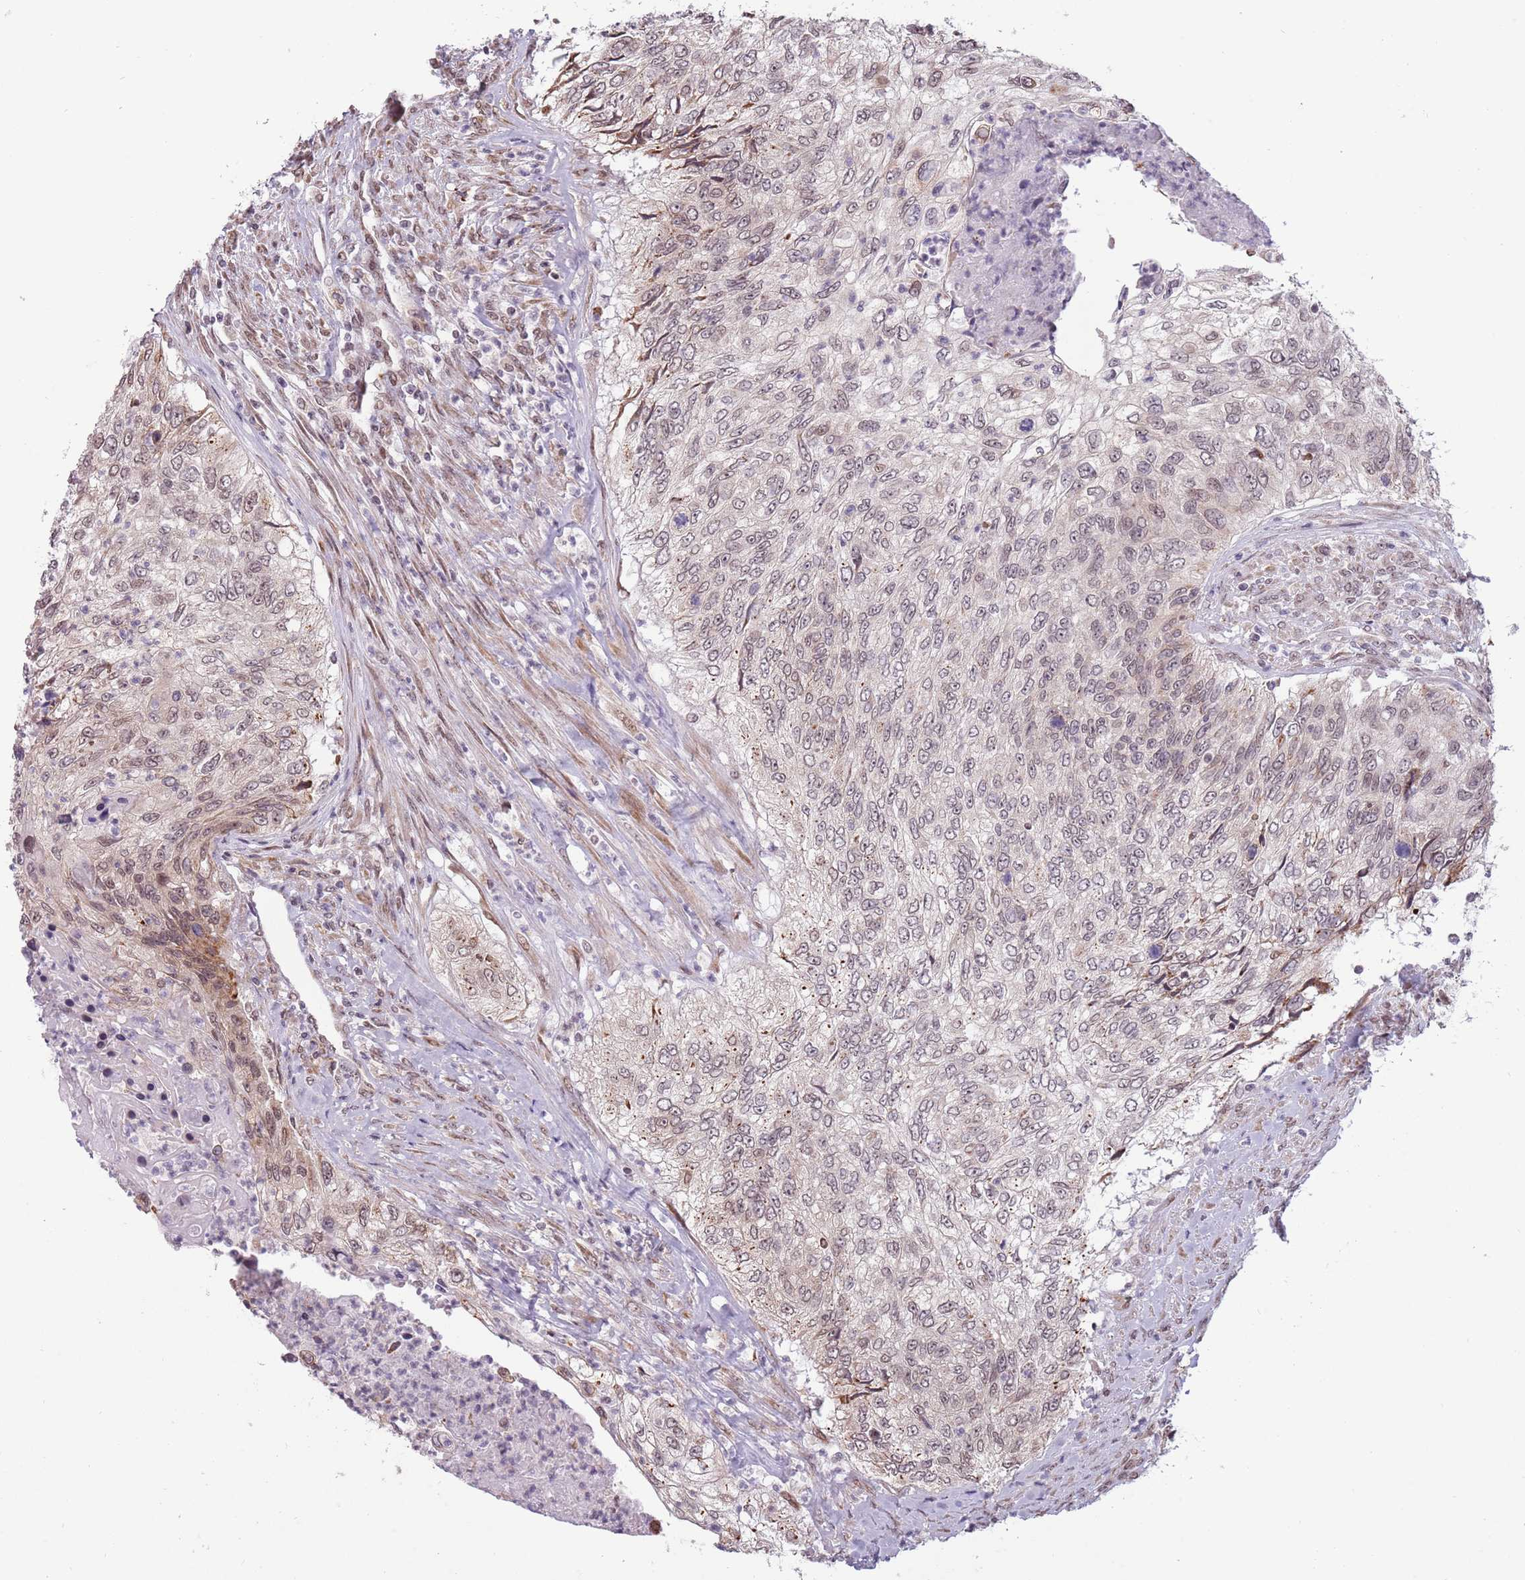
{"staining": {"intensity": "weak", "quantity": "<25%", "location": "nuclear"}, "tissue": "urothelial cancer", "cell_type": "Tumor cells", "image_type": "cancer", "snomed": [{"axis": "morphology", "description": "Urothelial carcinoma, High grade"}, {"axis": "topography", "description": "Urinary bladder"}], "caption": "High magnification brightfield microscopy of urothelial cancer stained with DAB (brown) and counterstained with hematoxylin (blue): tumor cells show no significant positivity.", "gene": "BARD1", "patient": {"sex": "female", "age": 60}}